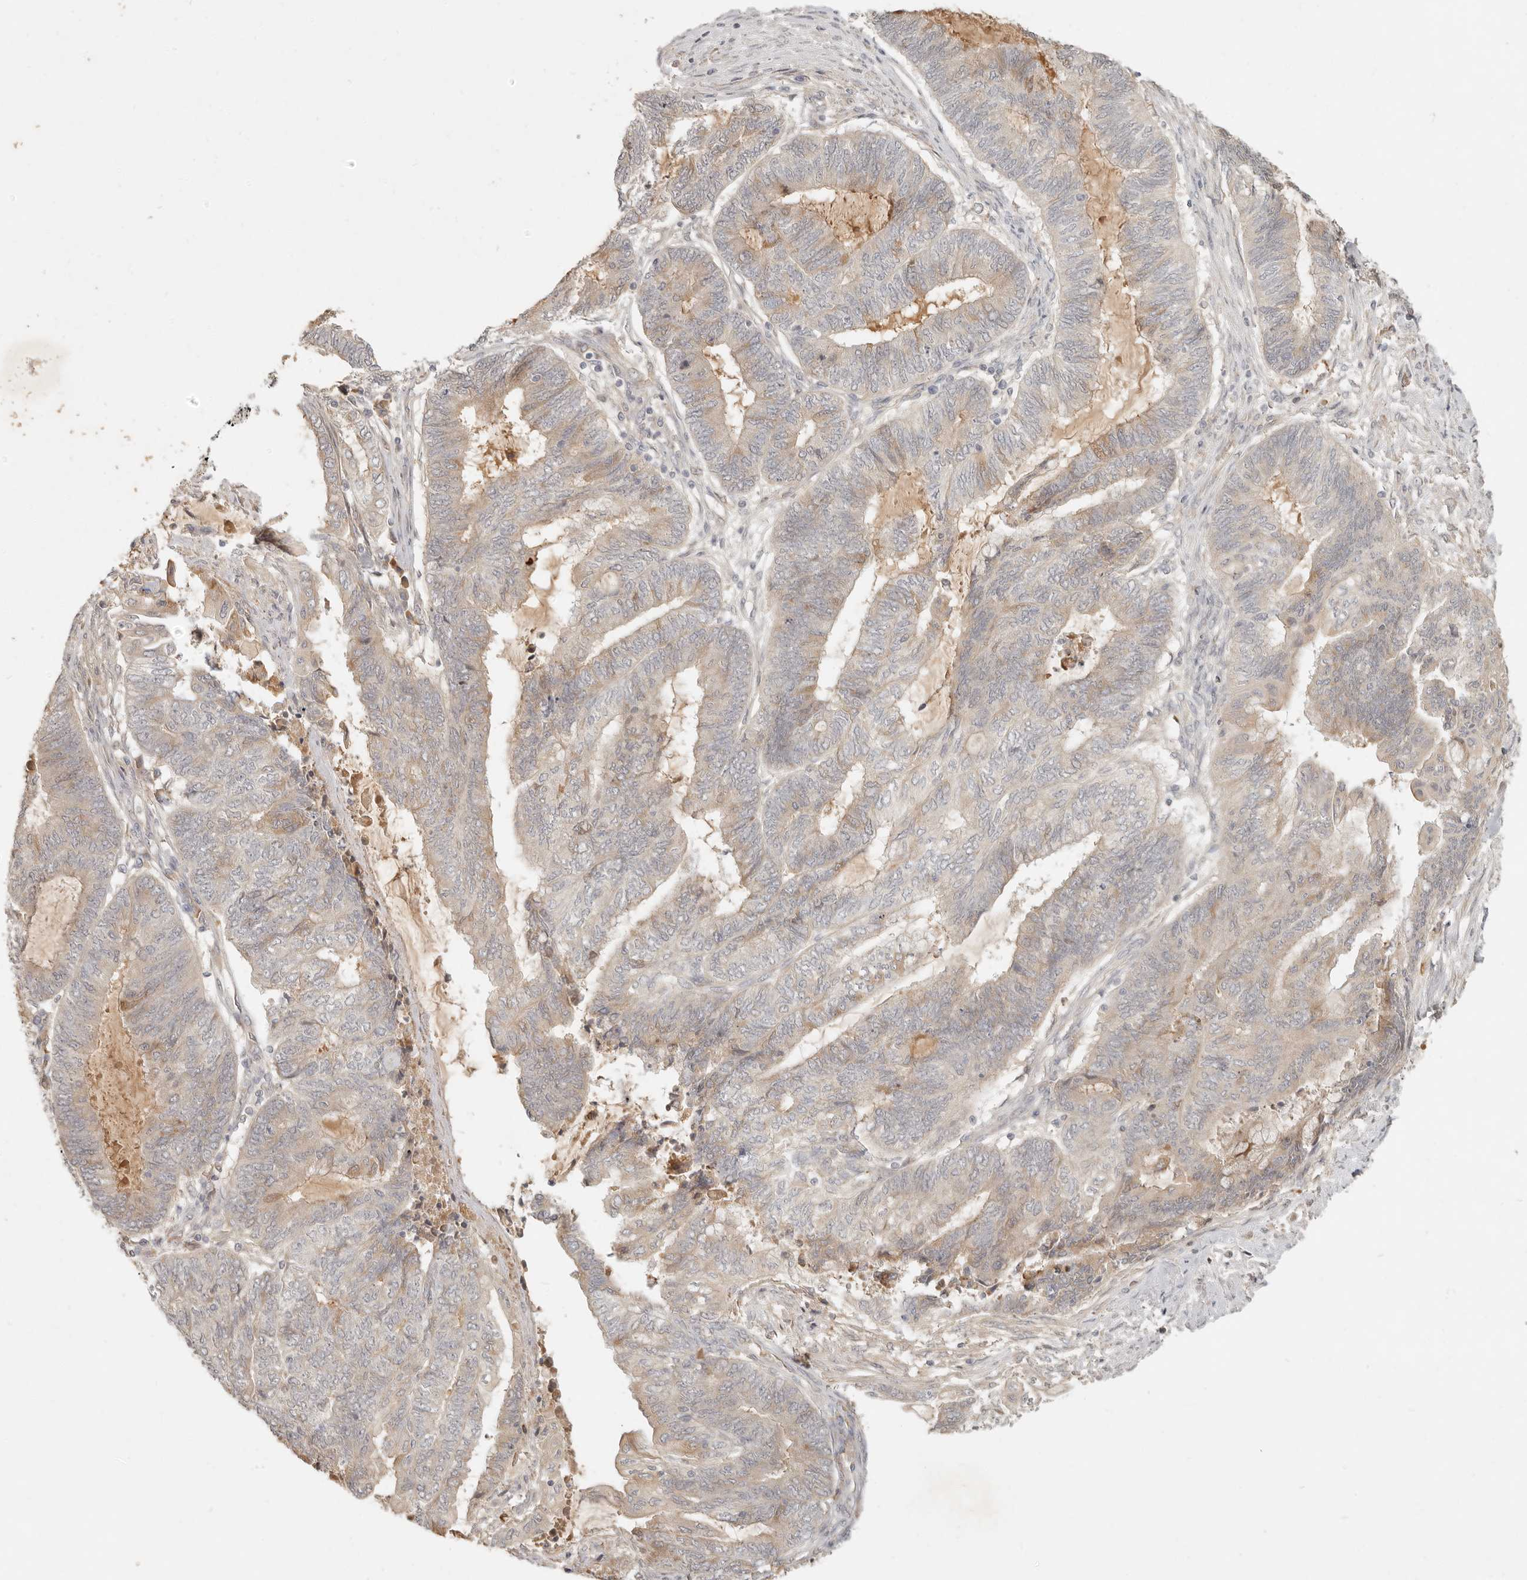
{"staining": {"intensity": "weak", "quantity": "<25%", "location": "cytoplasmic/membranous"}, "tissue": "endometrial cancer", "cell_type": "Tumor cells", "image_type": "cancer", "snomed": [{"axis": "morphology", "description": "Adenocarcinoma, NOS"}, {"axis": "topography", "description": "Uterus"}, {"axis": "topography", "description": "Endometrium"}], "caption": "A micrograph of endometrial adenocarcinoma stained for a protein reveals no brown staining in tumor cells.", "gene": "UBXN11", "patient": {"sex": "female", "age": 70}}